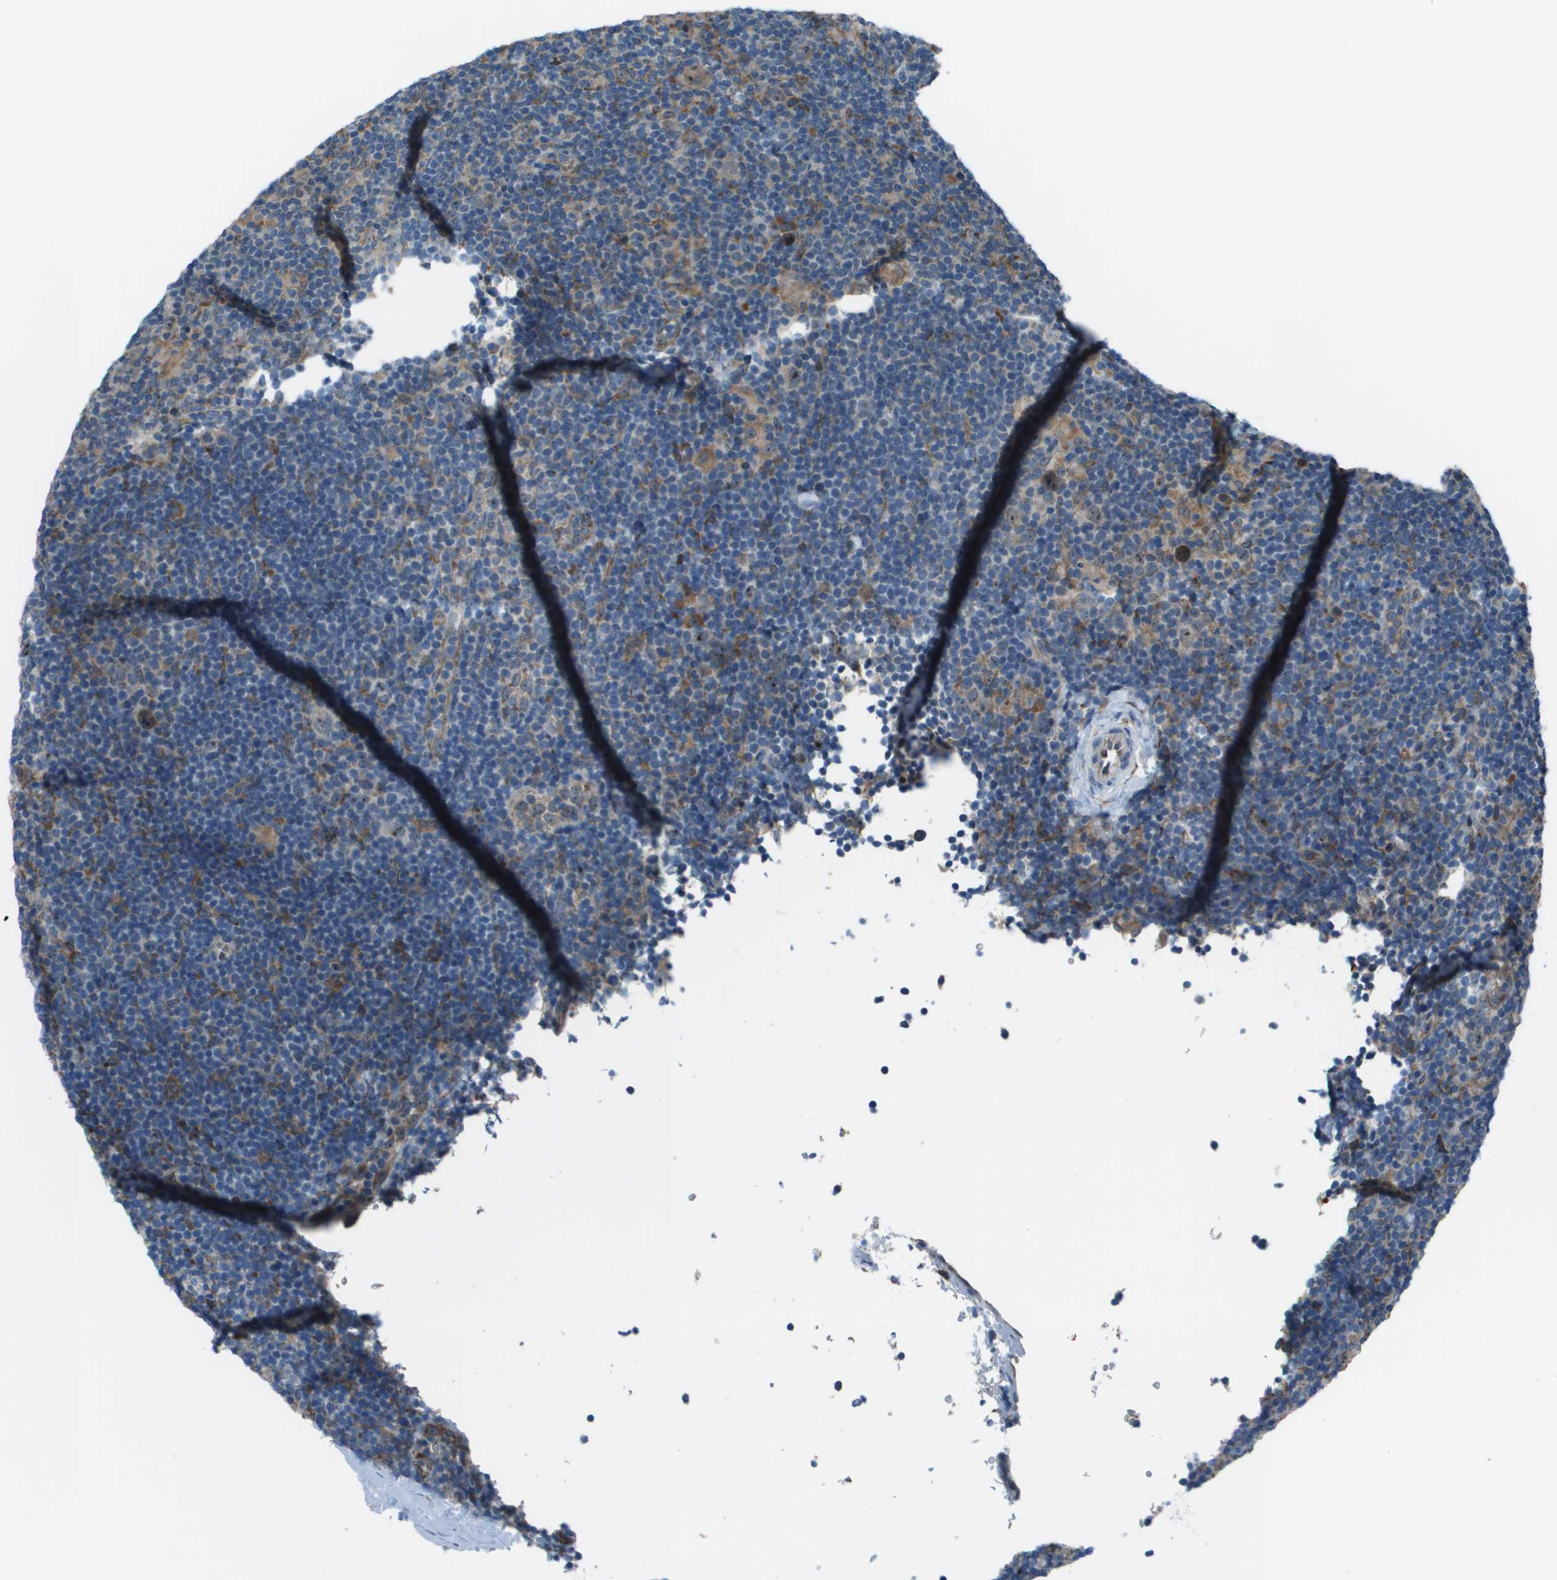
{"staining": {"intensity": "moderate", "quantity": ">75%", "location": "cytoplasmic/membranous,nuclear"}, "tissue": "lymphoma", "cell_type": "Tumor cells", "image_type": "cancer", "snomed": [{"axis": "morphology", "description": "Hodgkin's disease, NOS"}, {"axis": "topography", "description": "Lymph node"}], "caption": "Human lymphoma stained for a protein (brown) reveals moderate cytoplasmic/membranous and nuclear positive positivity in approximately >75% of tumor cells.", "gene": "UTS2", "patient": {"sex": "female", "age": 57}}